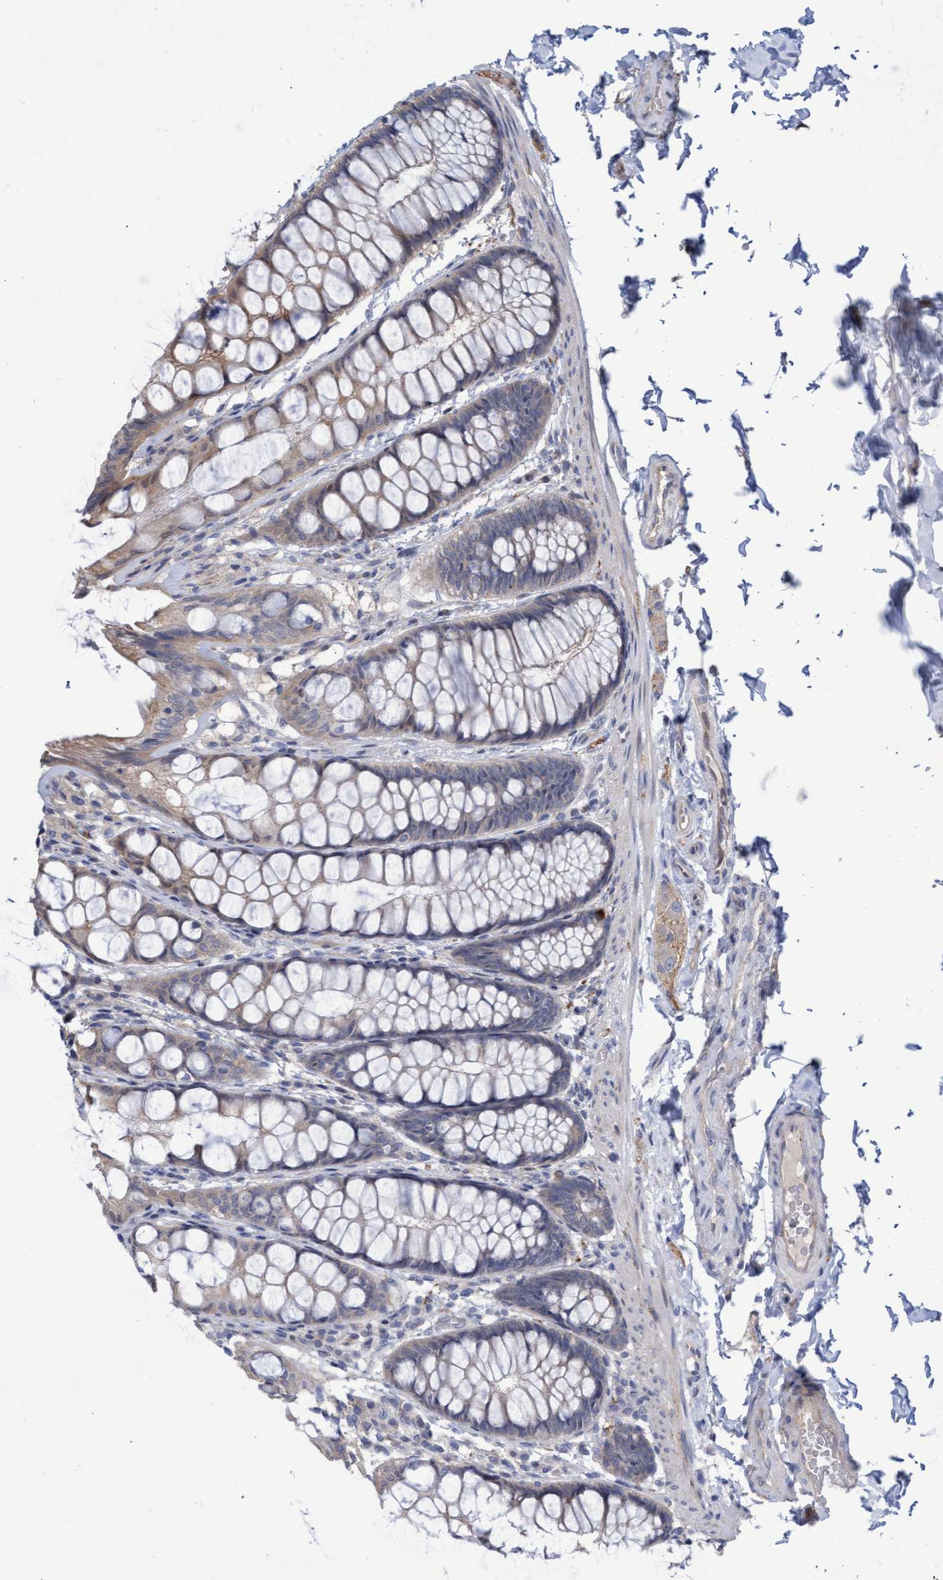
{"staining": {"intensity": "weak", "quantity": ">75%", "location": "cytoplasmic/membranous"}, "tissue": "colon", "cell_type": "Endothelial cells", "image_type": "normal", "snomed": [{"axis": "morphology", "description": "Normal tissue, NOS"}, {"axis": "topography", "description": "Colon"}], "caption": "Colon stained with immunohistochemistry reveals weak cytoplasmic/membranous positivity in about >75% of endothelial cells.", "gene": "ABCF2", "patient": {"sex": "male", "age": 47}}